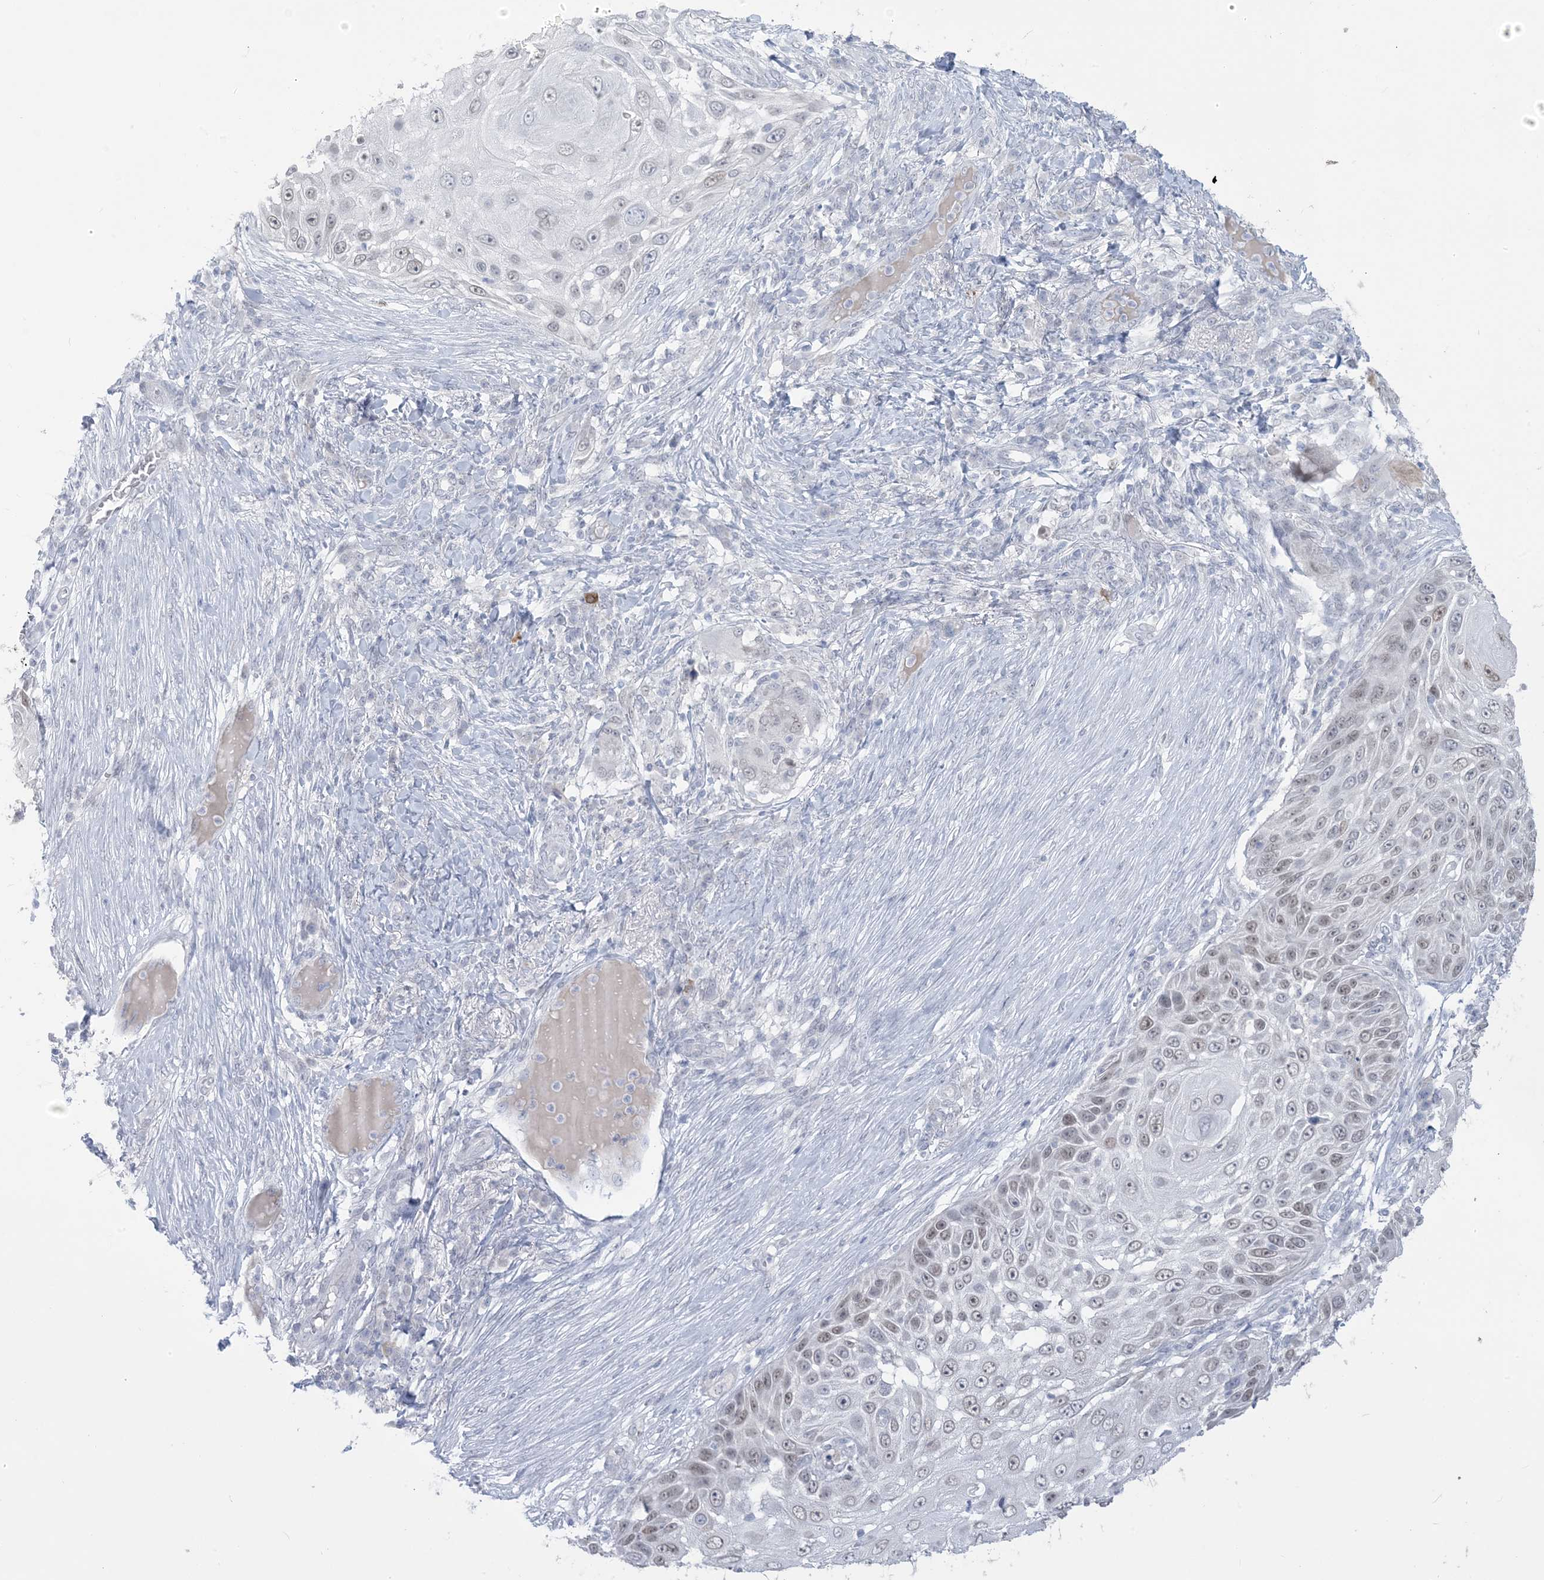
{"staining": {"intensity": "weak", "quantity": "25%-75%", "location": "nuclear"}, "tissue": "skin cancer", "cell_type": "Tumor cells", "image_type": "cancer", "snomed": [{"axis": "morphology", "description": "Squamous cell carcinoma, NOS"}, {"axis": "topography", "description": "Skin"}], "caption": "Immunohistochemical staining of skin cancer shows low levels of weak nuclear protein staining in approximately 25%-75% of tumor cells.", "gene": "HOMEZ", "patient": {"sex": "female", "age": 44}}